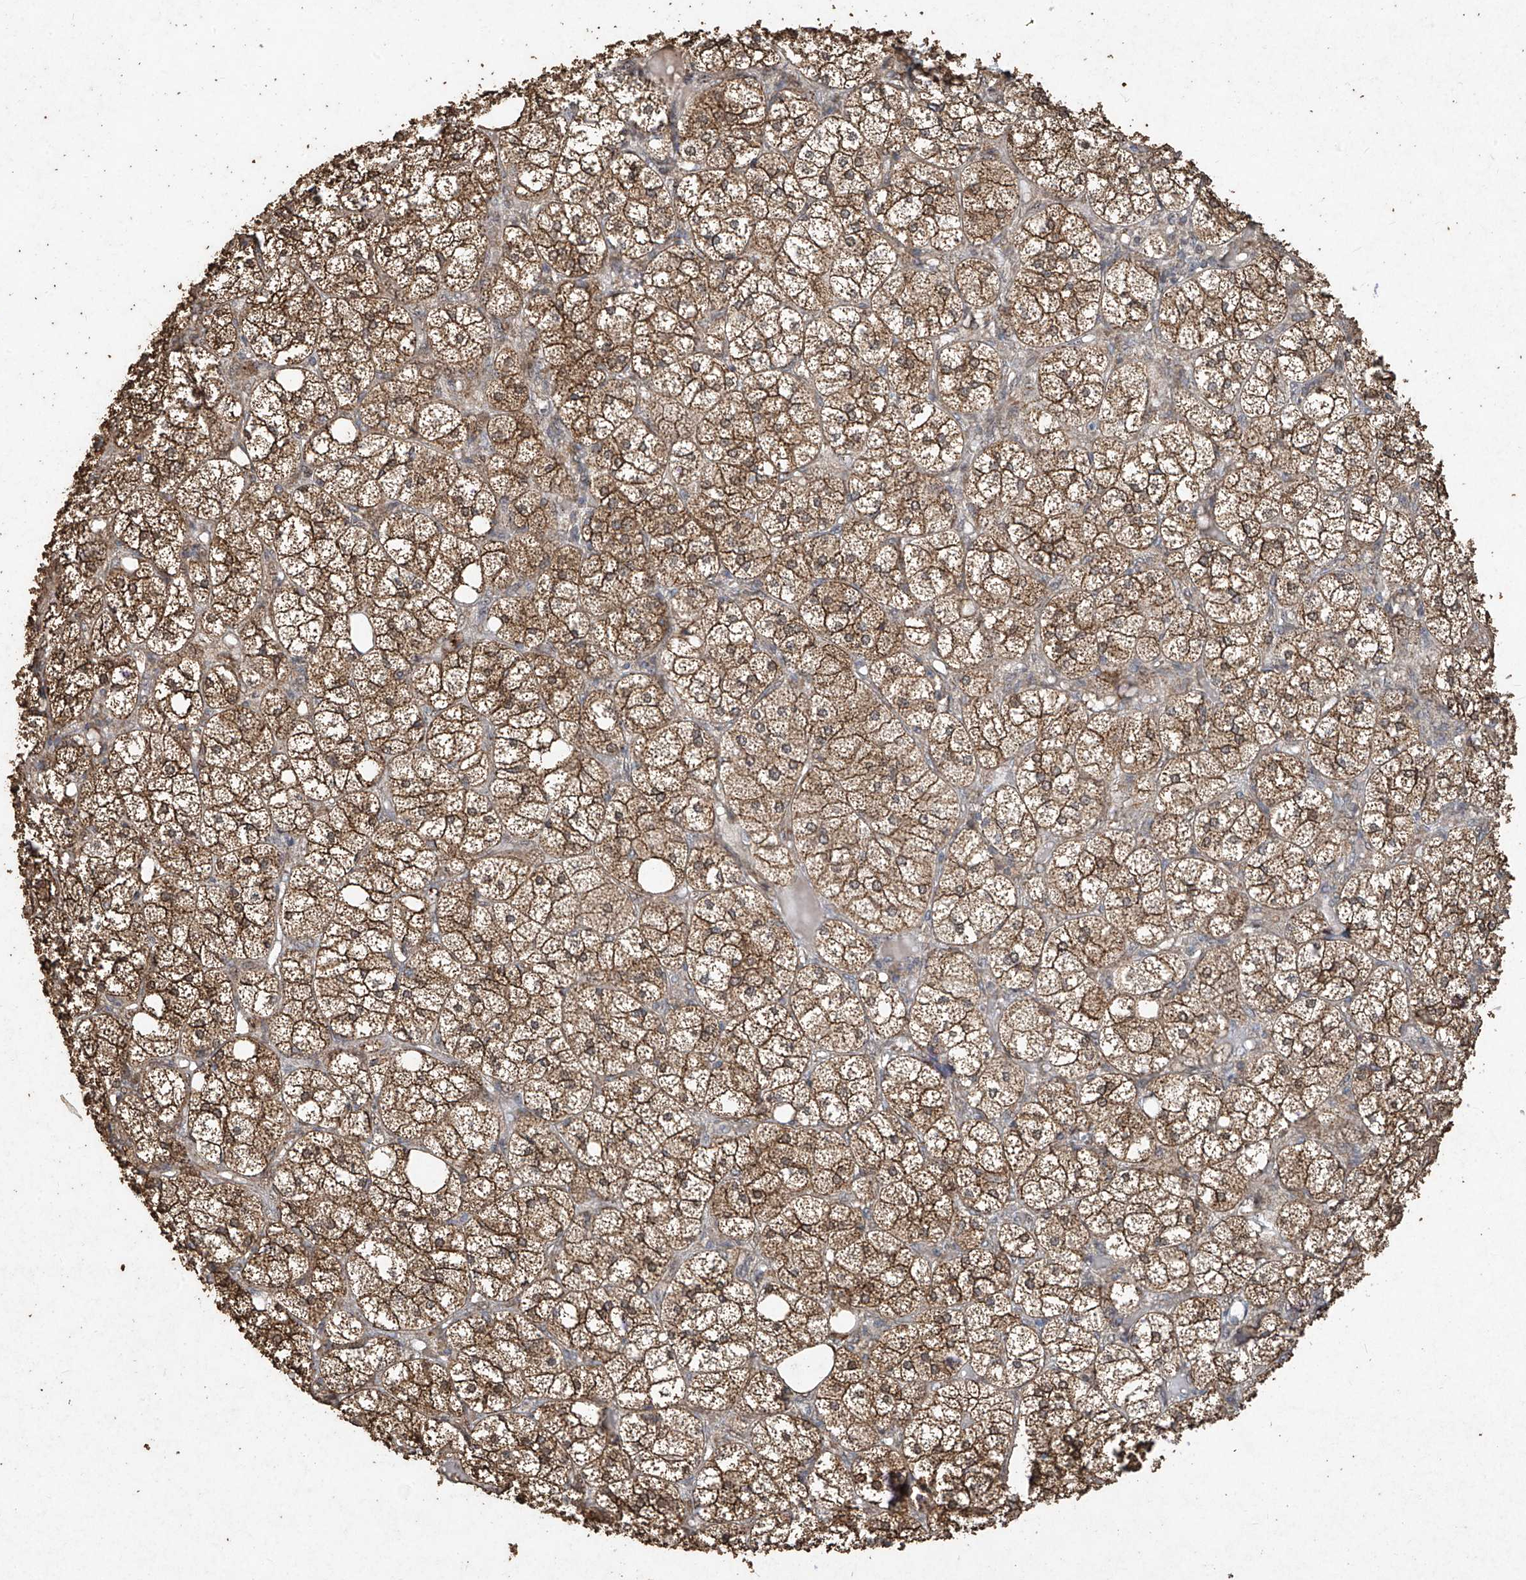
{"staining": {"intensity": "moderate", "quantity": ">75%", "location": "cytoplasmic/membranous"}, "tissue": "adrenal gland", "cell_type": "Glandular cells", "image_type": "normal", "snomed": [{"axis": "morphology", "description": "Normal tissue, NOS"}, {"axis": "topography", "description": "Adrenal gland"}], "caption": "Glandular cells display medium levels of moderate cytoplasmic/membranous staining in approximately >75% of cells in unremarkable human adrenal gland.", "gene": "ERBB3", "patient": {"sex": "female", "age": 61}}